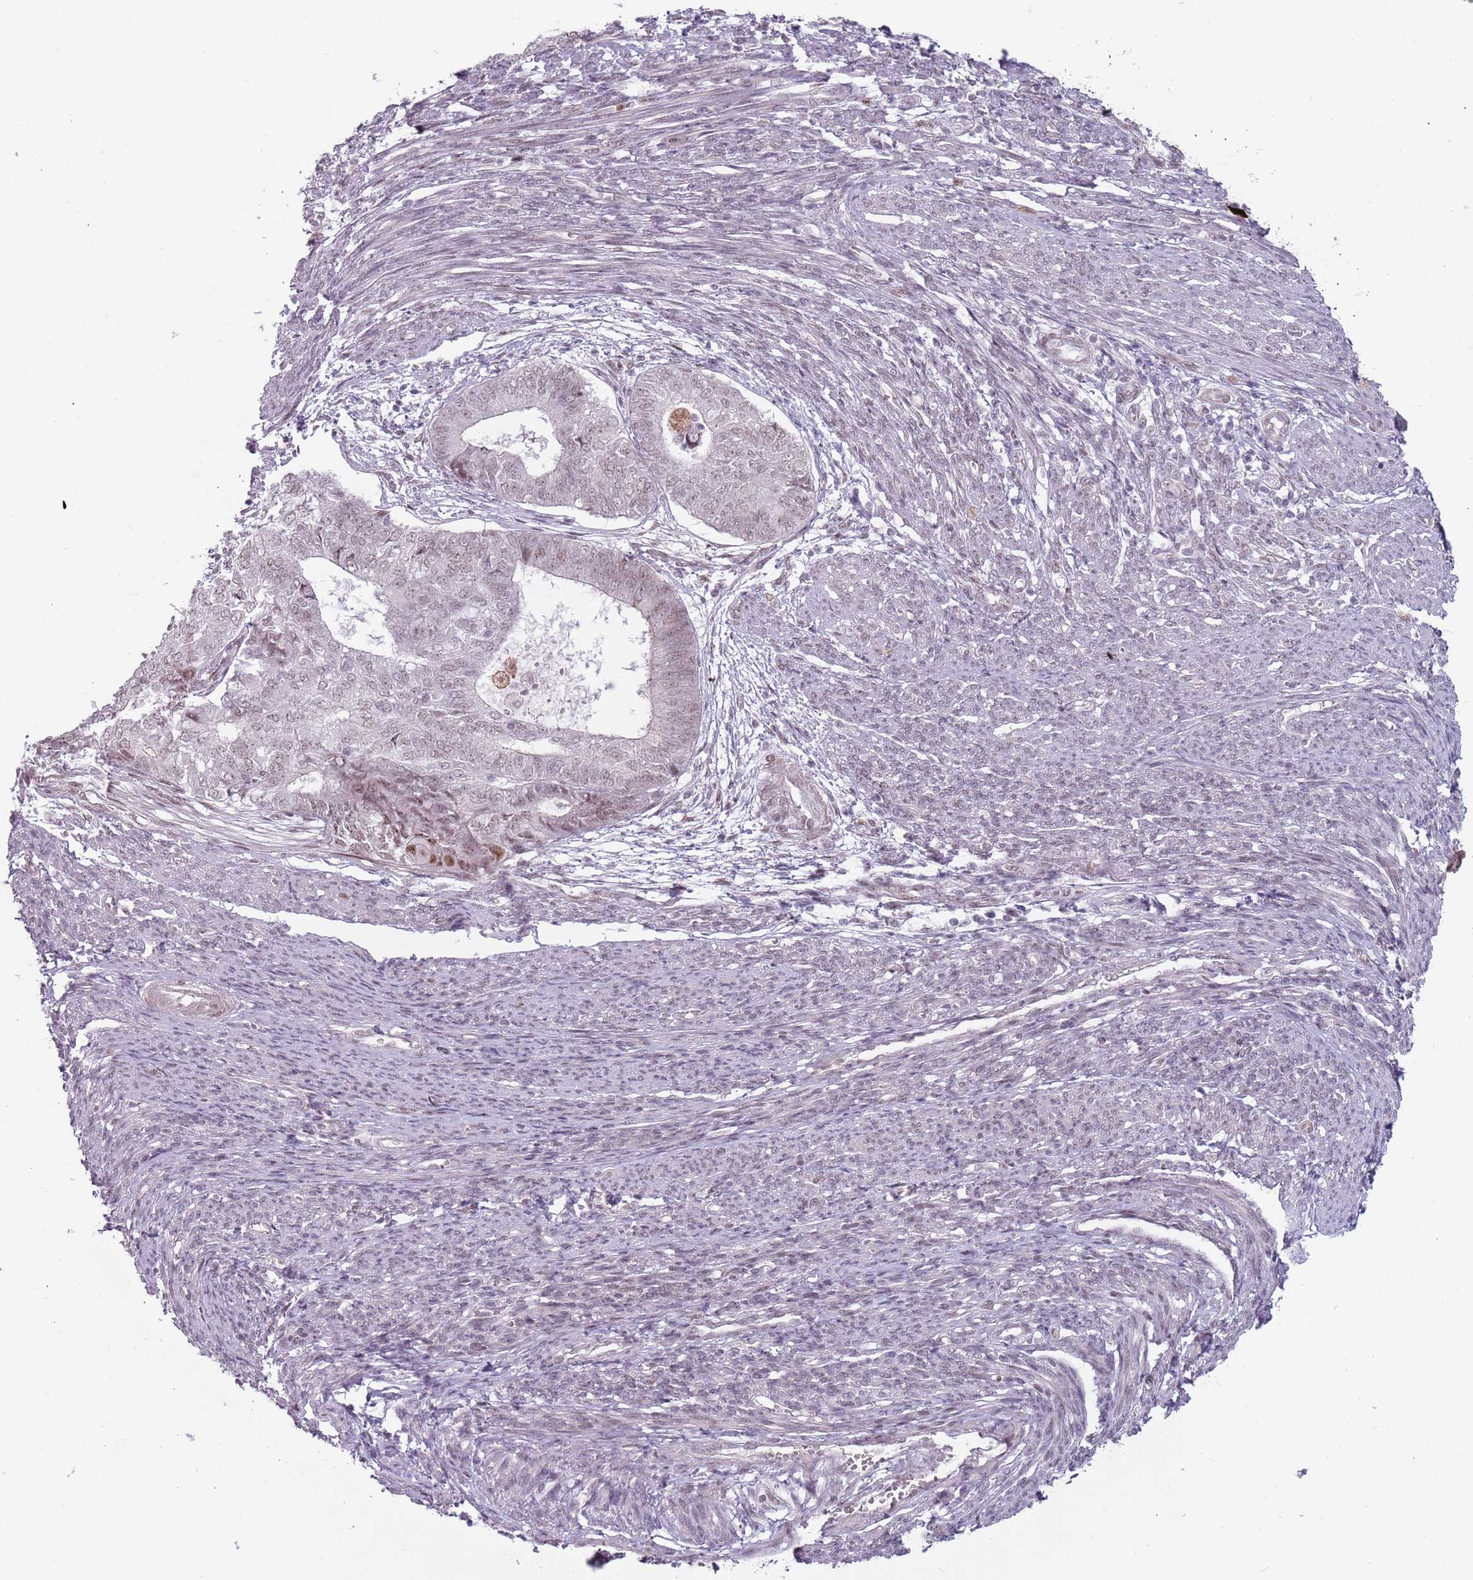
{"staining": {"intensity": "negative", "quantity": "none", "location": "none"}, "tissue": "endometrial cancer", "cell_type": "Tumor cells", "image_type": "cancer", "snomed": [{"axis": "morphology", "description": "Adenocarcinoma, NOS"}, {"axis": "topography", "description": "Endometrium"}], "caption": "The histopathology image reveals no significant staining in tumor cells of endometrial adenocarcinoma. (DAB (3,3'-diaminobenzidine) IHC with hematoxylin counter stain).", "gene": "REXO4", "patient": {"sex": "female", "age": 62}}